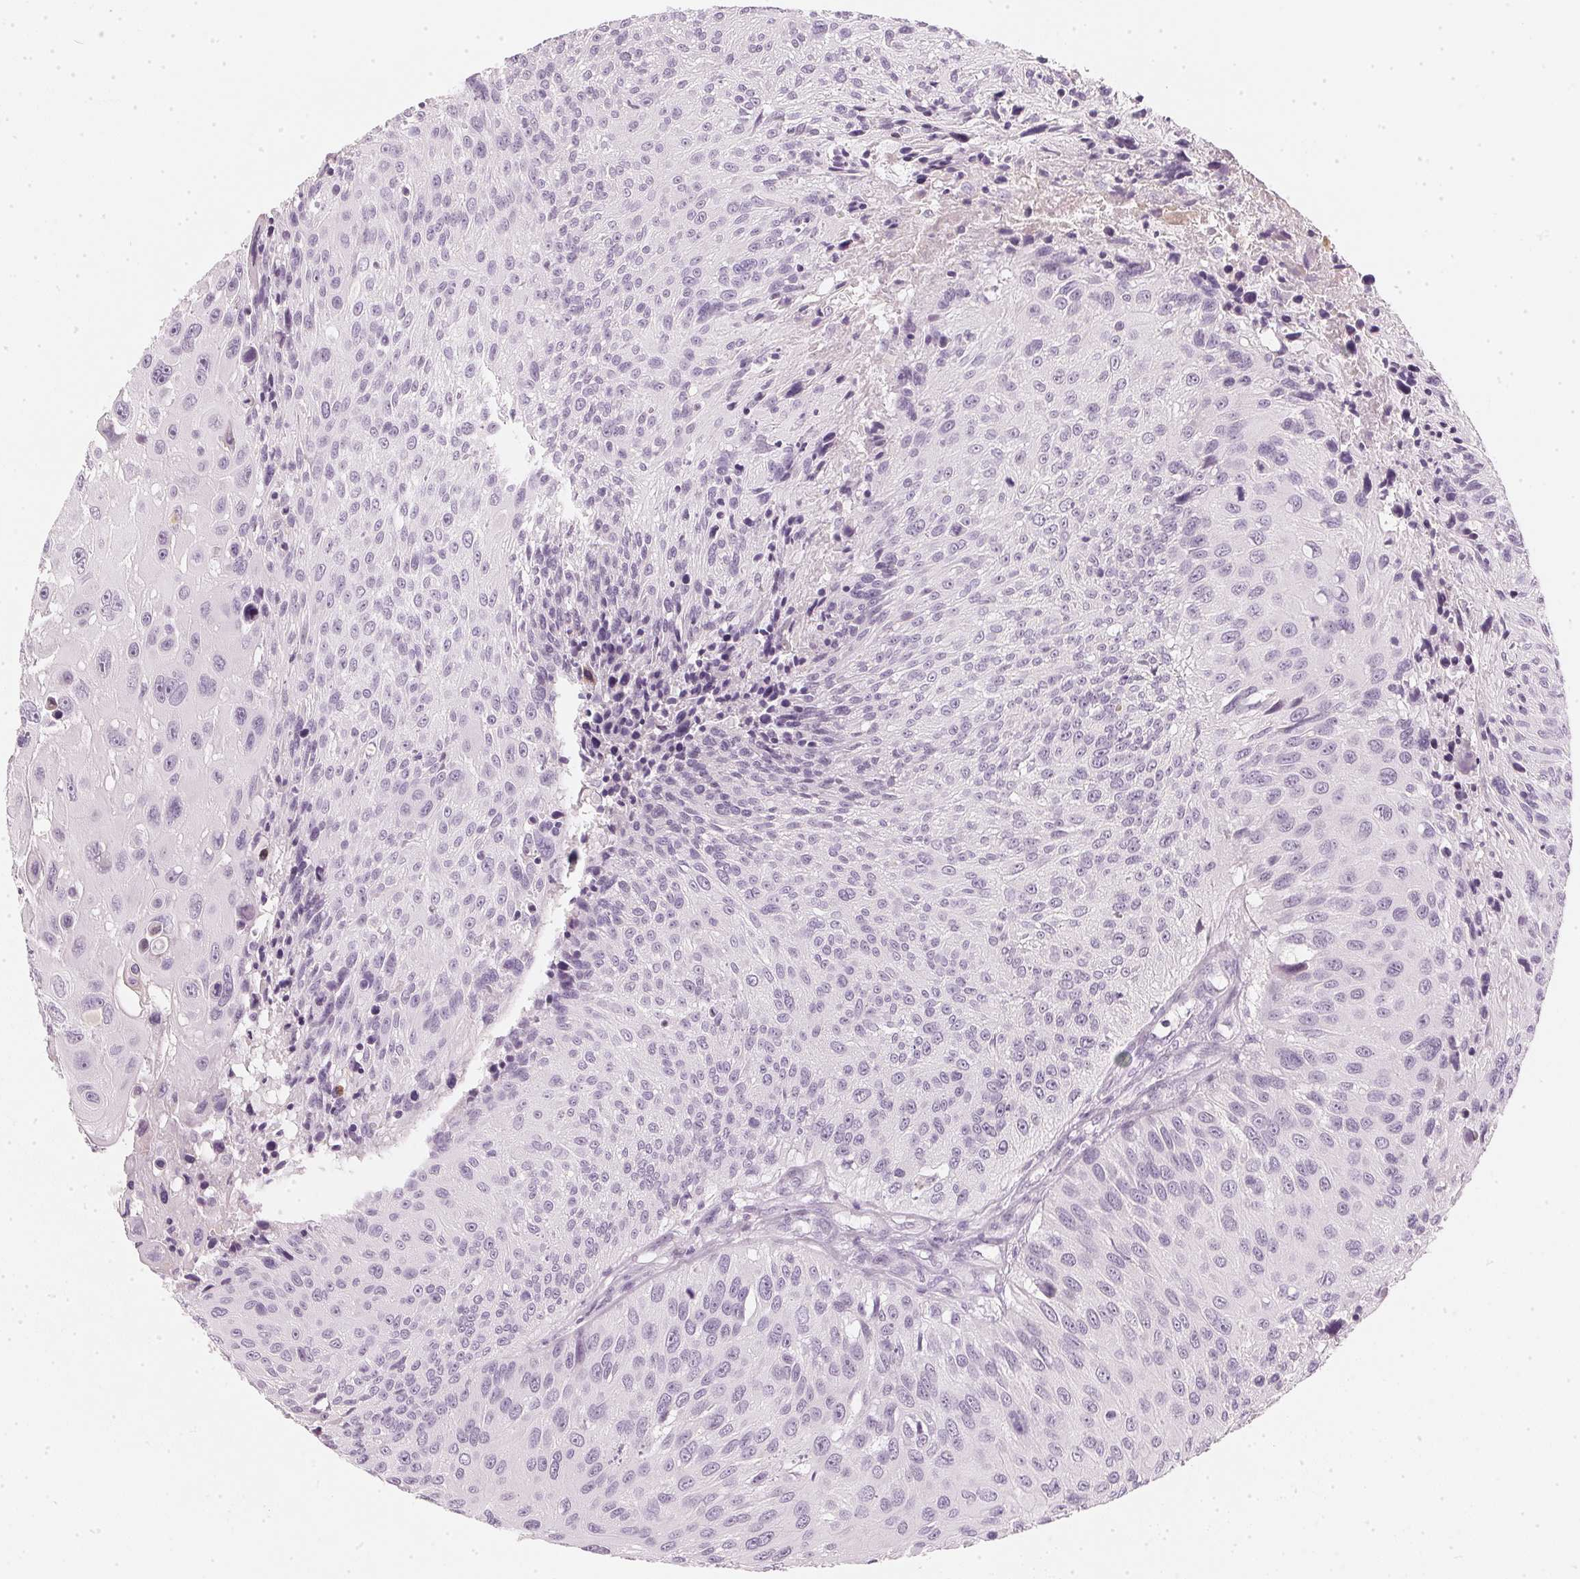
{"staining": {"intensity": "negative", "quantity": "none", "location": "none"}, "tissue": "urothelial cancer", "cell_type": "Tumor cells", "image_type": "cancer", "snomed": [{"axis": "morphology", "description": "Urothelial carcinoma, NOS"}, {"axis": "topography", "description": "Urinary bladder"}], "caption": "A histopathology image of urothelial cancer stained for a protein reveals no brown staining in tumor cells.", "gene": "CHST4", "patient": {"sex": "male", "age": 55}}